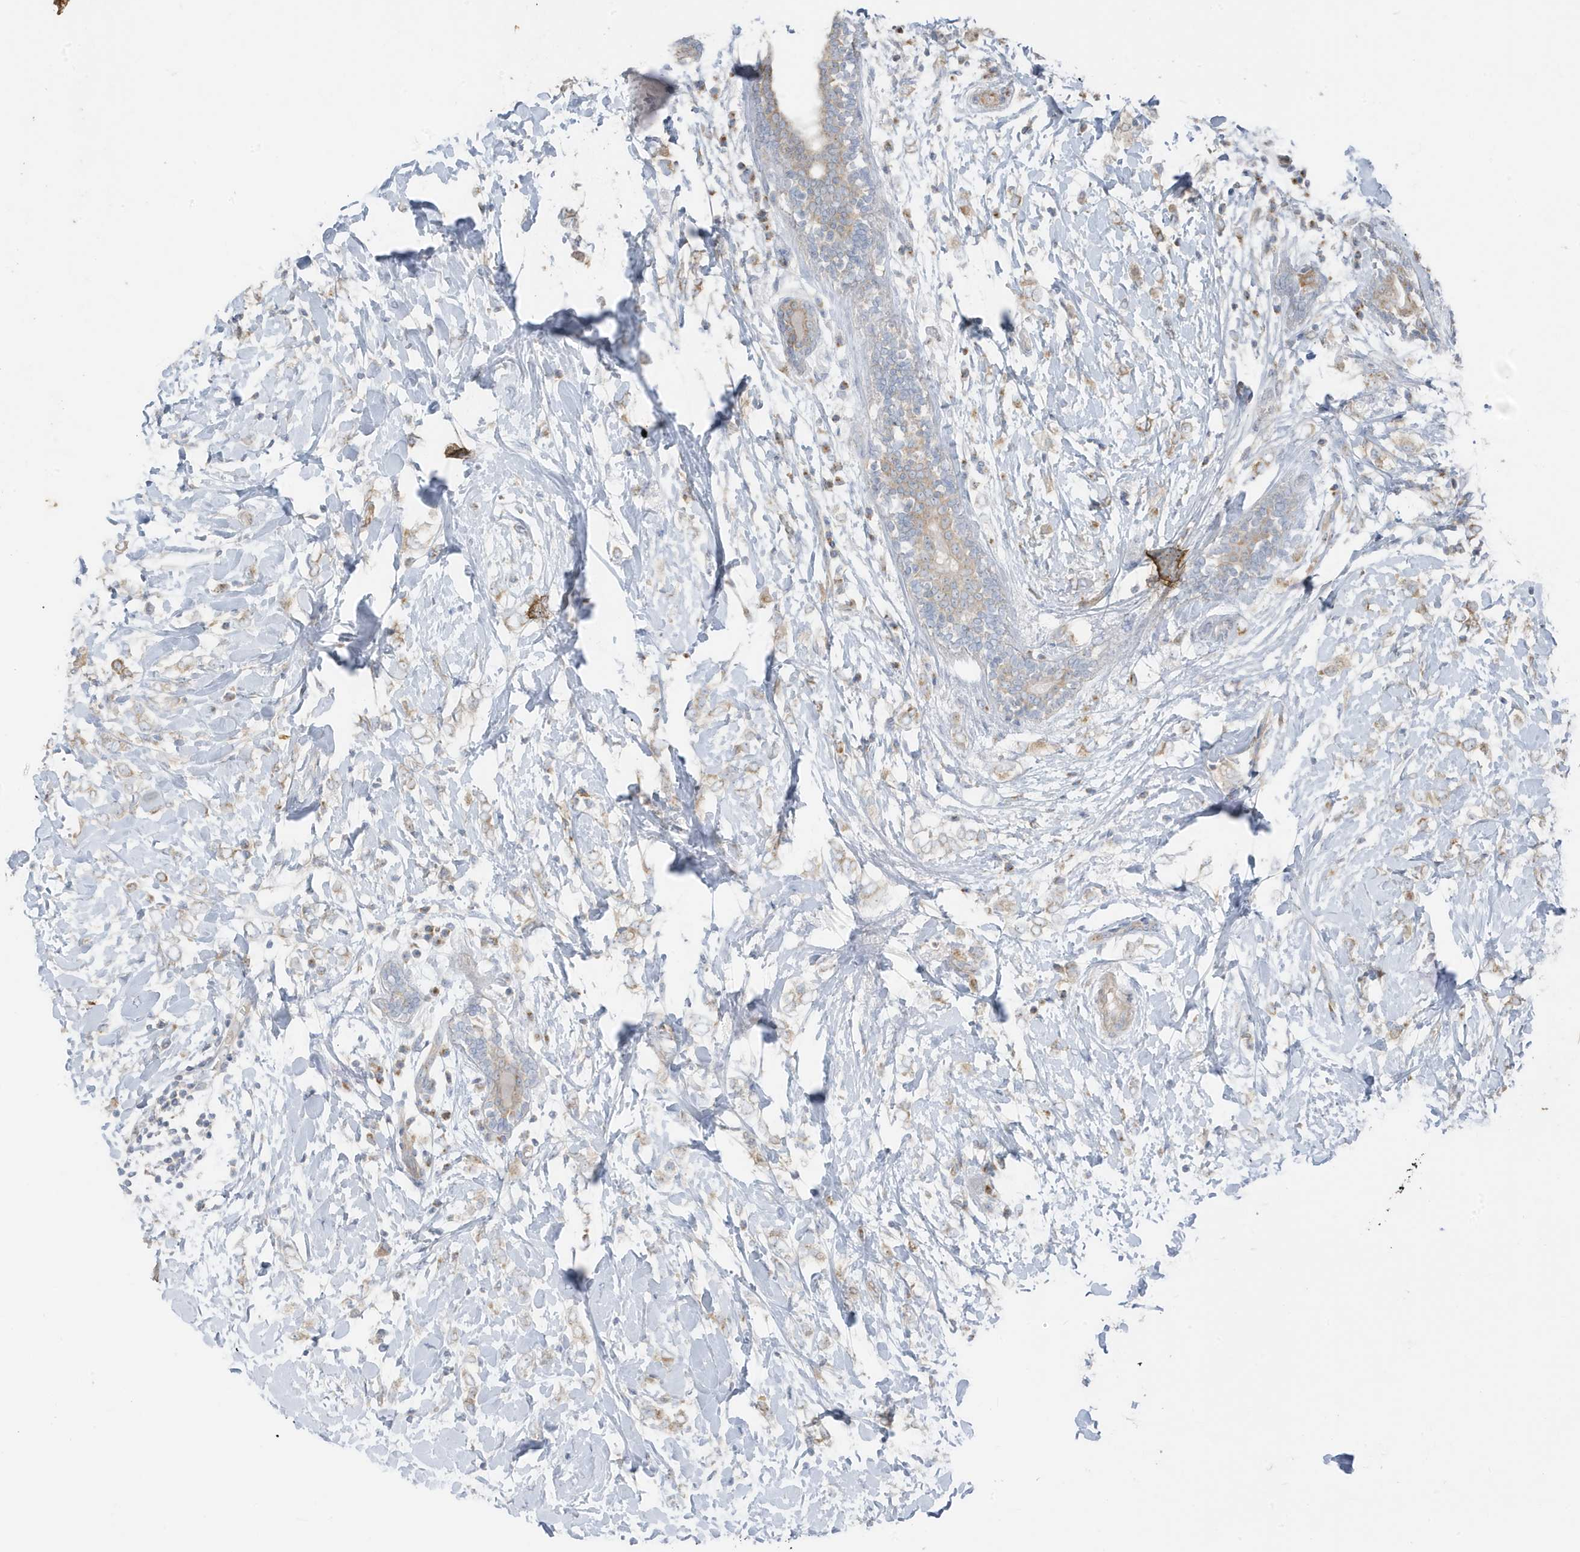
{"staining": {"intensity": "moderate", "quantity": ">75%", "location": "cytoplasmic/membranous"}, "tissue": "breast cancer", "cell_type": "Tumor cells", "image_type": "cancer", "snomed": [{"axis": "morphology", "description": "Normal tissue, NOS"}, {"axis": "morphology", "description": "Lobular carcinoma"}, {"axis": "topography", "description": "Breast"}], "caption": "IHC micrograph of neoplastic tissue: human lobular carcinoma (breast) stained using IHC reveals medium levels of moderate protein expression localized specifically in the cytoplasmic/membranous of tumor cells, appearing as a cytoplasmic/membranous brown color.", "gene": "GOLGA4", "patient": {"sex": "female", "age": 47}}